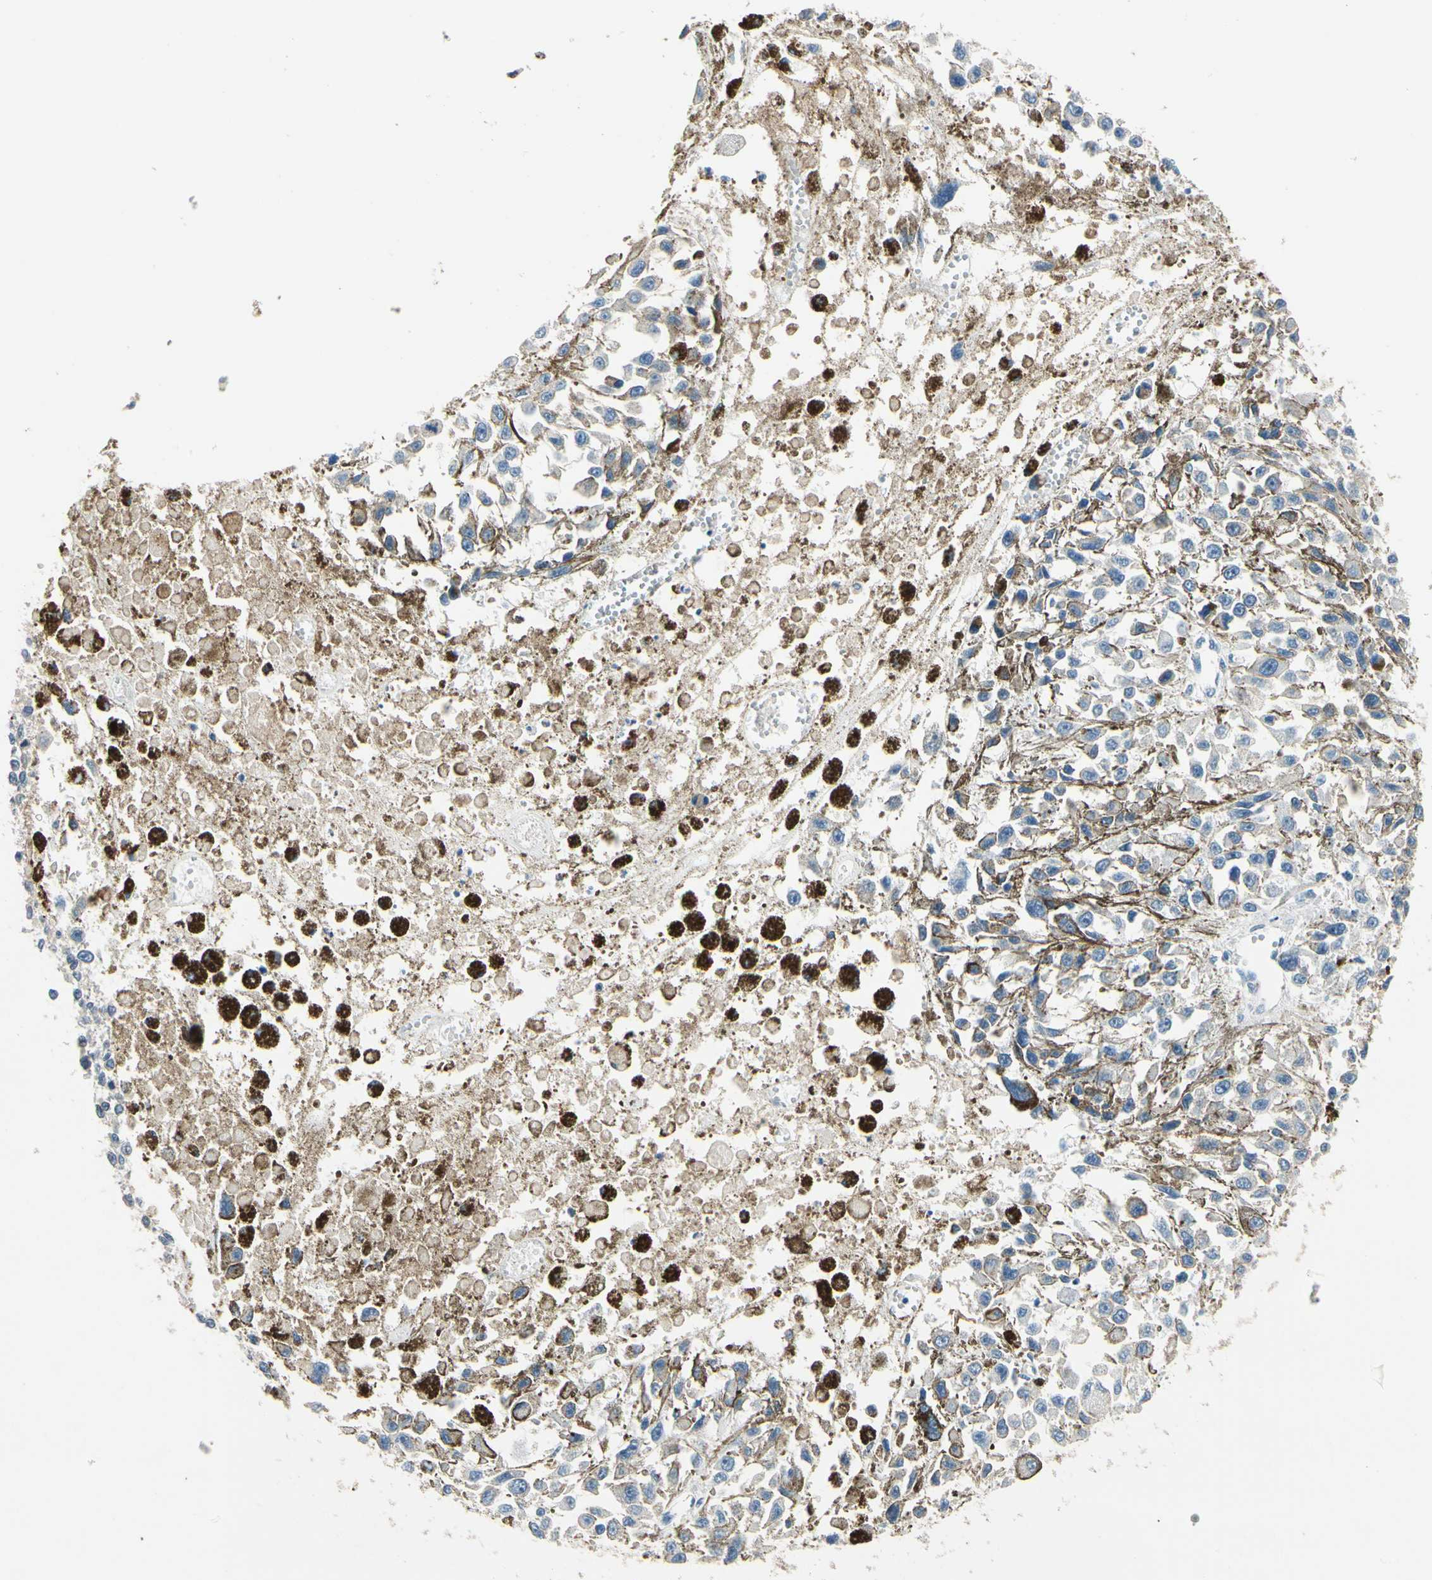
{"staining": {"intensity": "negative", "quantity": "none", "location": "none"}, "tissue": "melanoma", "cell_type": "Tumor cells", "image_type": "cancer", "snomed": [{"axis": "morphology", "description": "Malignant melanoma, Metastatic site"}, {"axis": "topography", "description": "Lymph node"}], "caption": "High power microscopy image of an immunohistochemistry (IHC) micrograph of melanoma, revealing no significant expression in tumor cells.", "gene": "CPA3", "patient": {"sex": "male", "age": 59}}